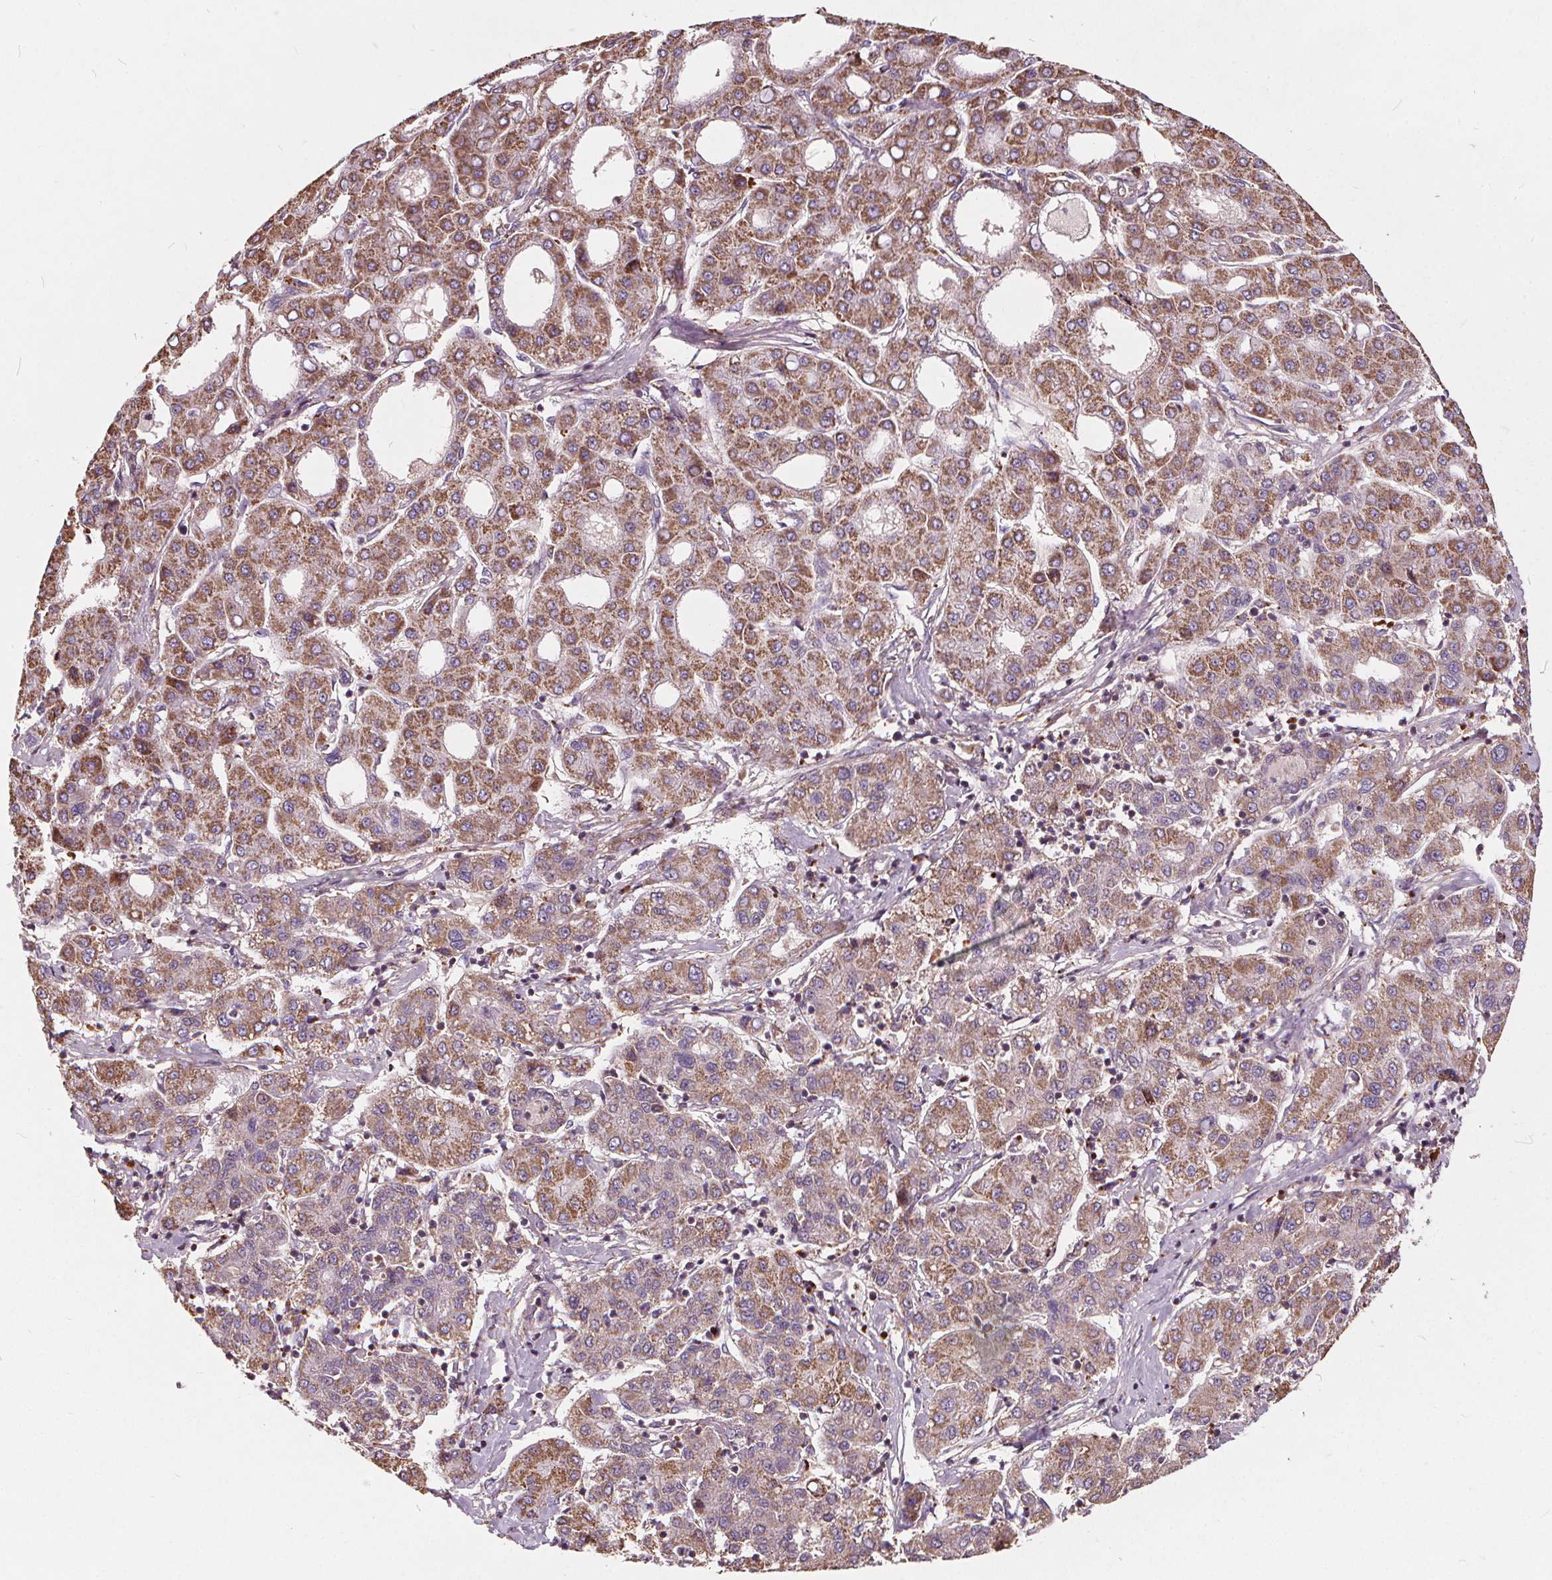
{"staining": {"intensity": "moderate", "quantity": ">75%", "location": "cytoplasmic/membranous"}, "tissue": "liver cancer", "cell_type": "Tumor cells", "image_type": "cancer", "snomed": [{"axis": "morphology", "description": "Carcinoma, Hepatocellular, NOS"}, {"axis": "topography", "description": "Liver"}], "caption": "Human liver cancer (hepatocellular carcinoma) stained with a brown dye exhibits moderate cytoplasmic/membranous positive staining in approximately >75% of tumor cells.", "gene": "ORAI2", "patient": {"sex": "male", "age": 65}}